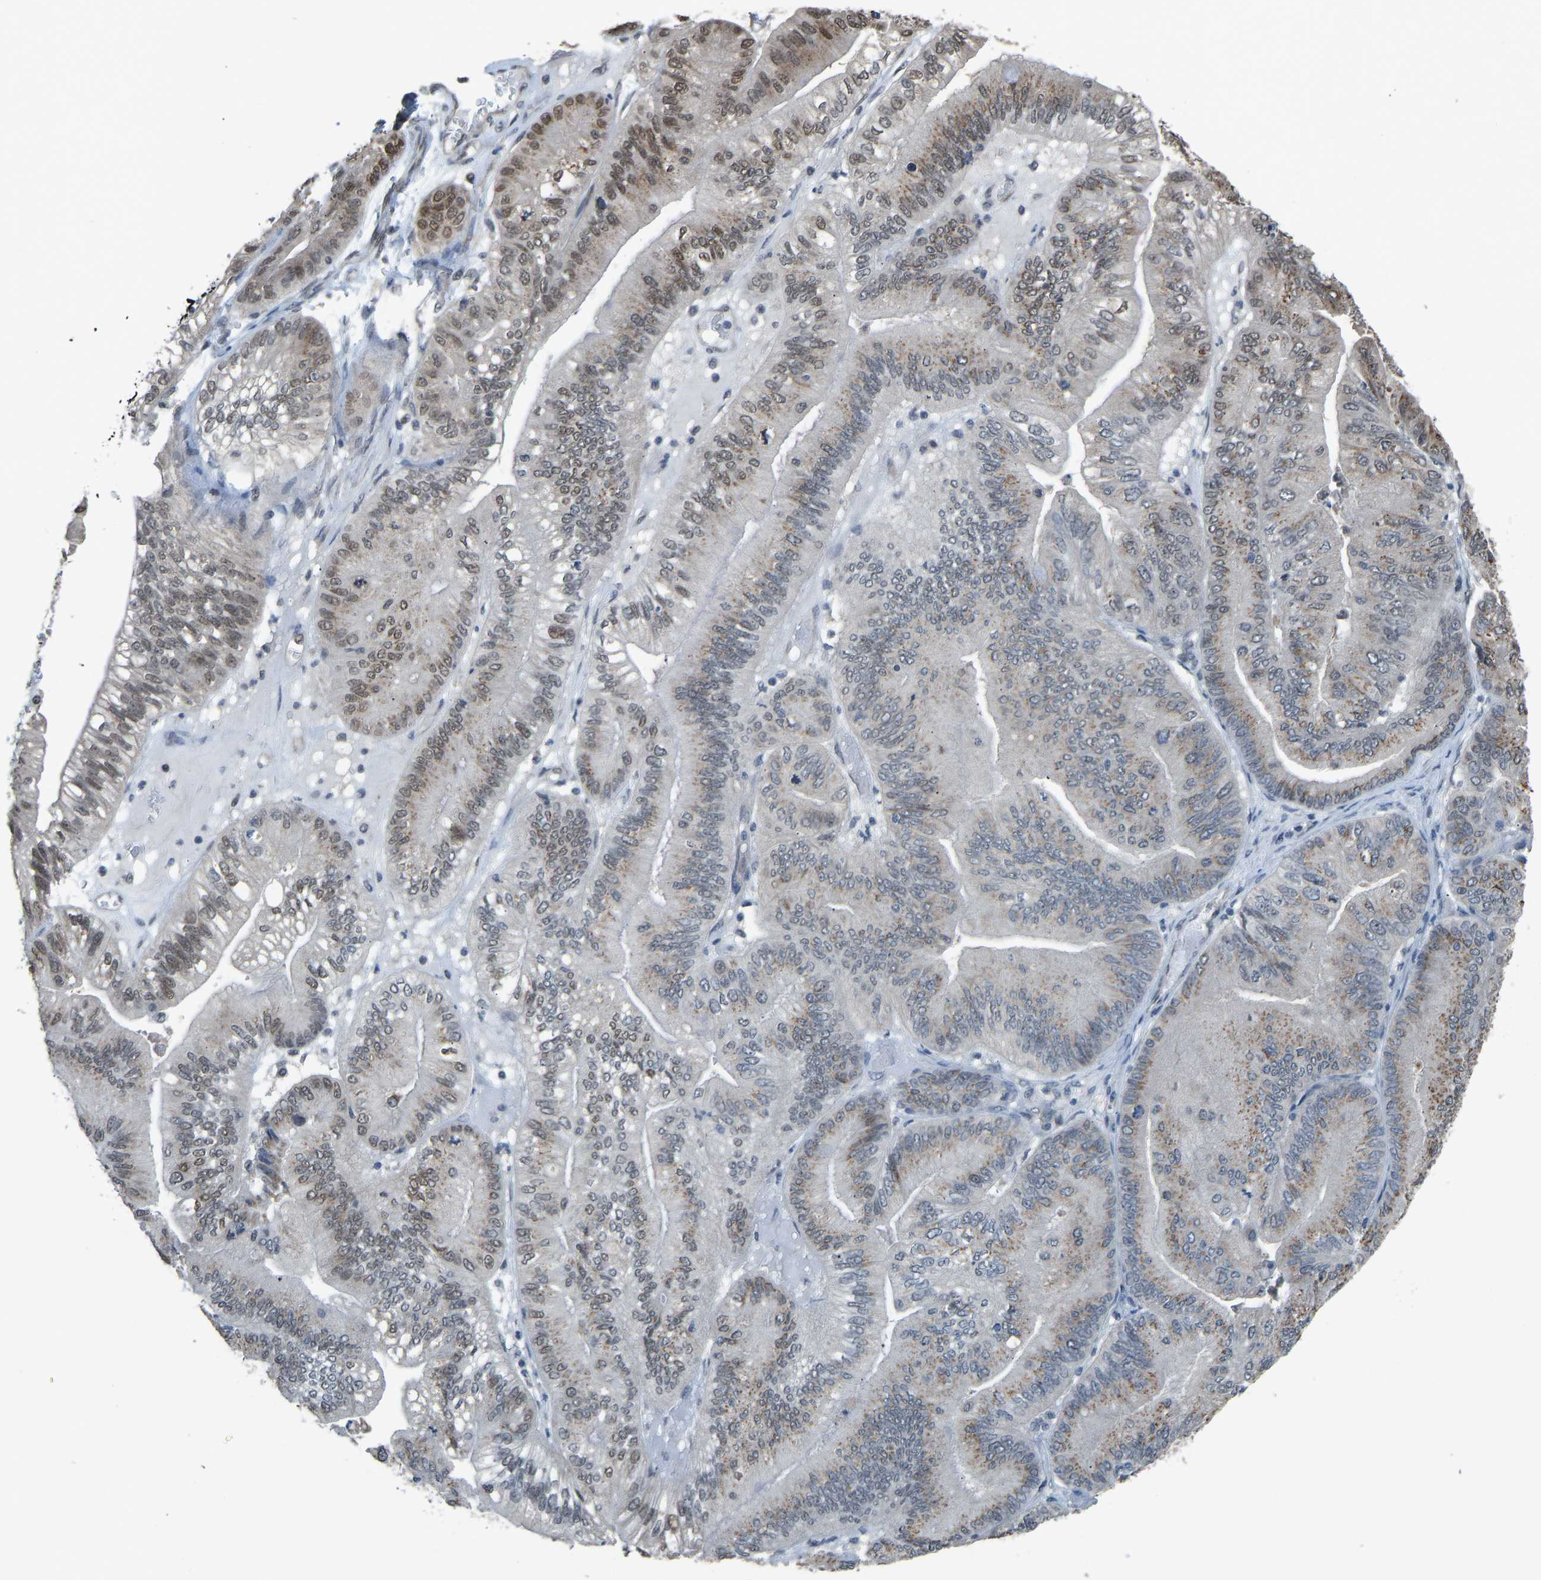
{"staining": {"intensity": "weak", "quantity": "<25%", "location": "nuclear"}, "tissue": "ovarian cancer", "cell_type": "Tumor cells", "image_type": "cancer", "snomed": [{"axis": "morphology", "description": "Cystadenocarcinoma, mucinous, NOS"}, {"axis": "topography", "description": "Ovary"}], "caption": "Immunohistochemistry of human mucinous cystadenocarcinoma (ovarian) shows no positivity in tumor cells. (DAB immunohistochemistry, high magnification).", "gene": "KPNA6", "patient": {"sex": "female", "age": 61}}